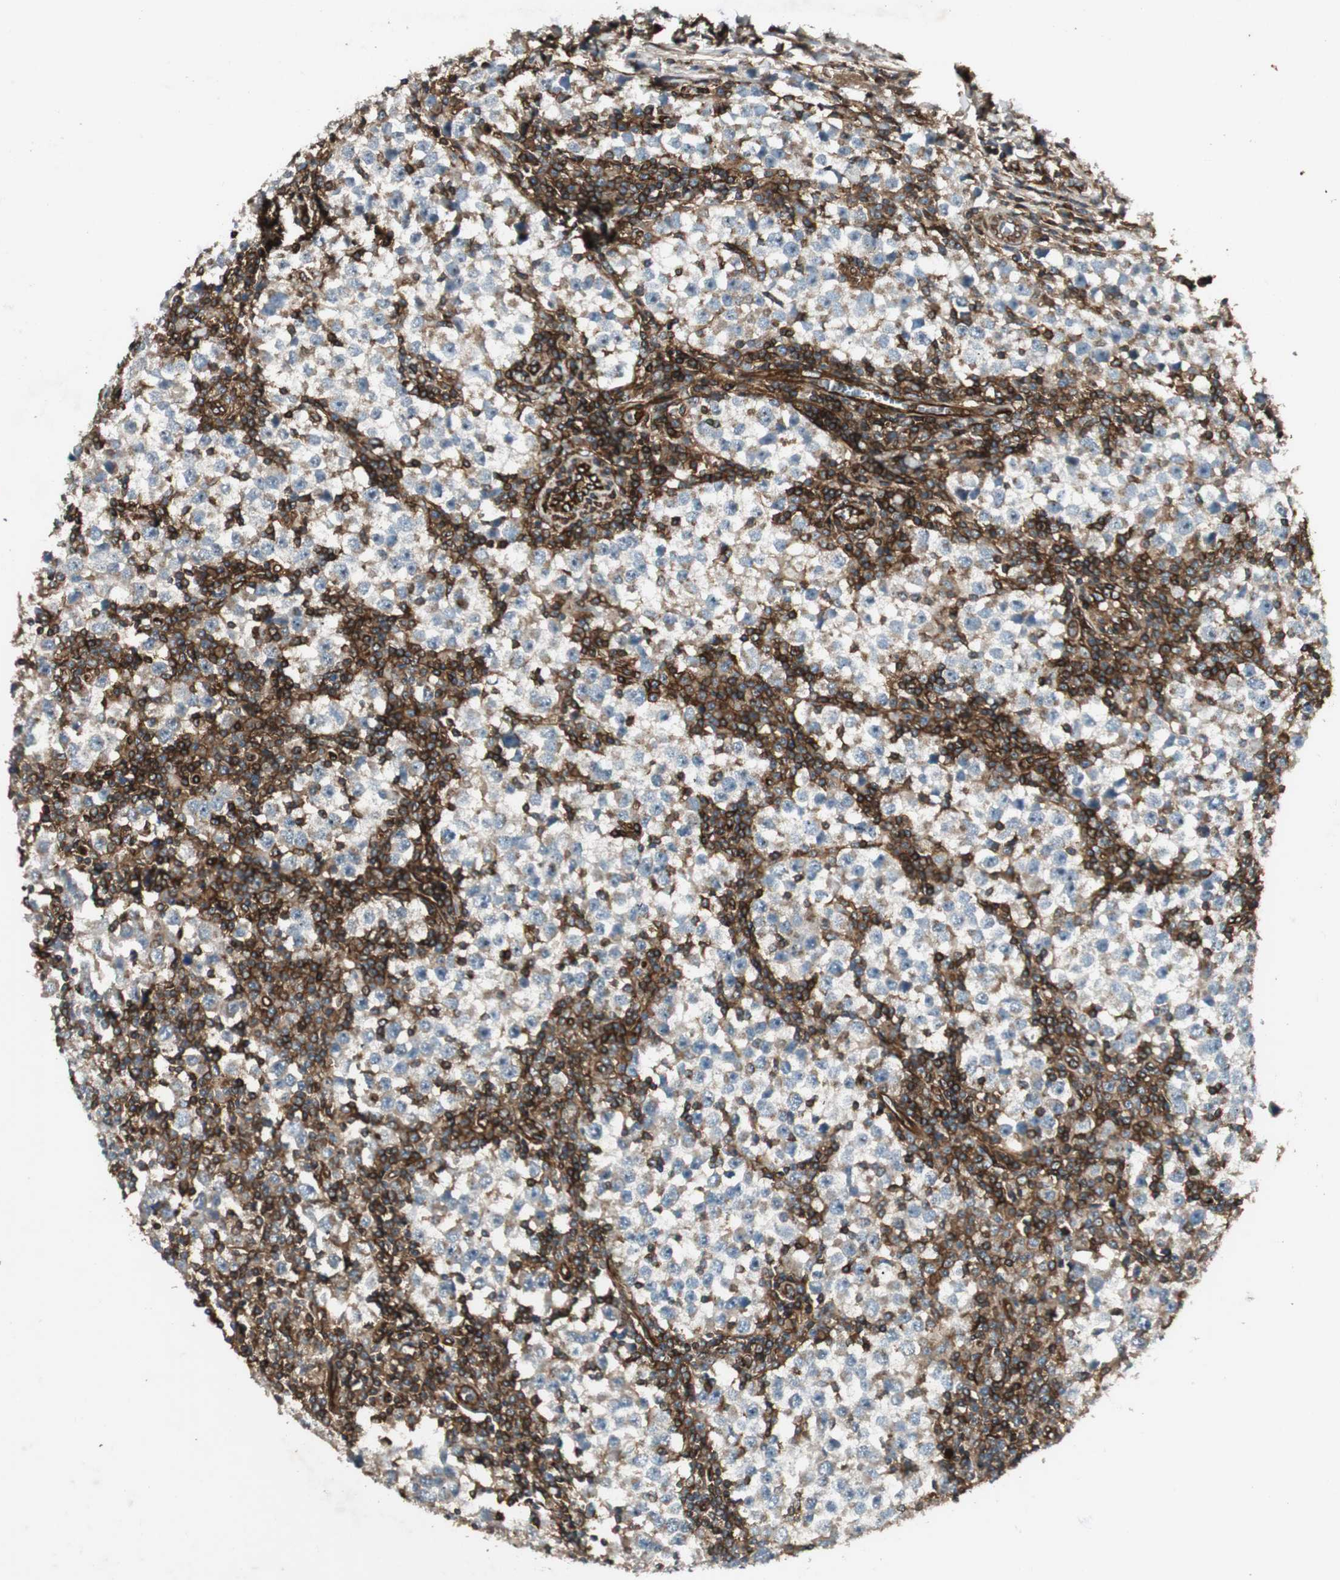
{"staining": {"intensity": "weak", "quantity": "25%-75%", "location": "cytoplasmic/membranous"}, "tissue": "testis cancer", "cell_type": "Tumor cells", "image_type": "cancer", "snomed": [{"axis": "morphology", "description": "Seminoma, NOS"}, {"axis": "topography", "description": "Testis"}], "caption": "Seminoma (testis) stained with a protein marker exhibits weak staining in tumor cells.", "gene": "BTN3A3", "patient": {"sex": "male", "age": 65}}